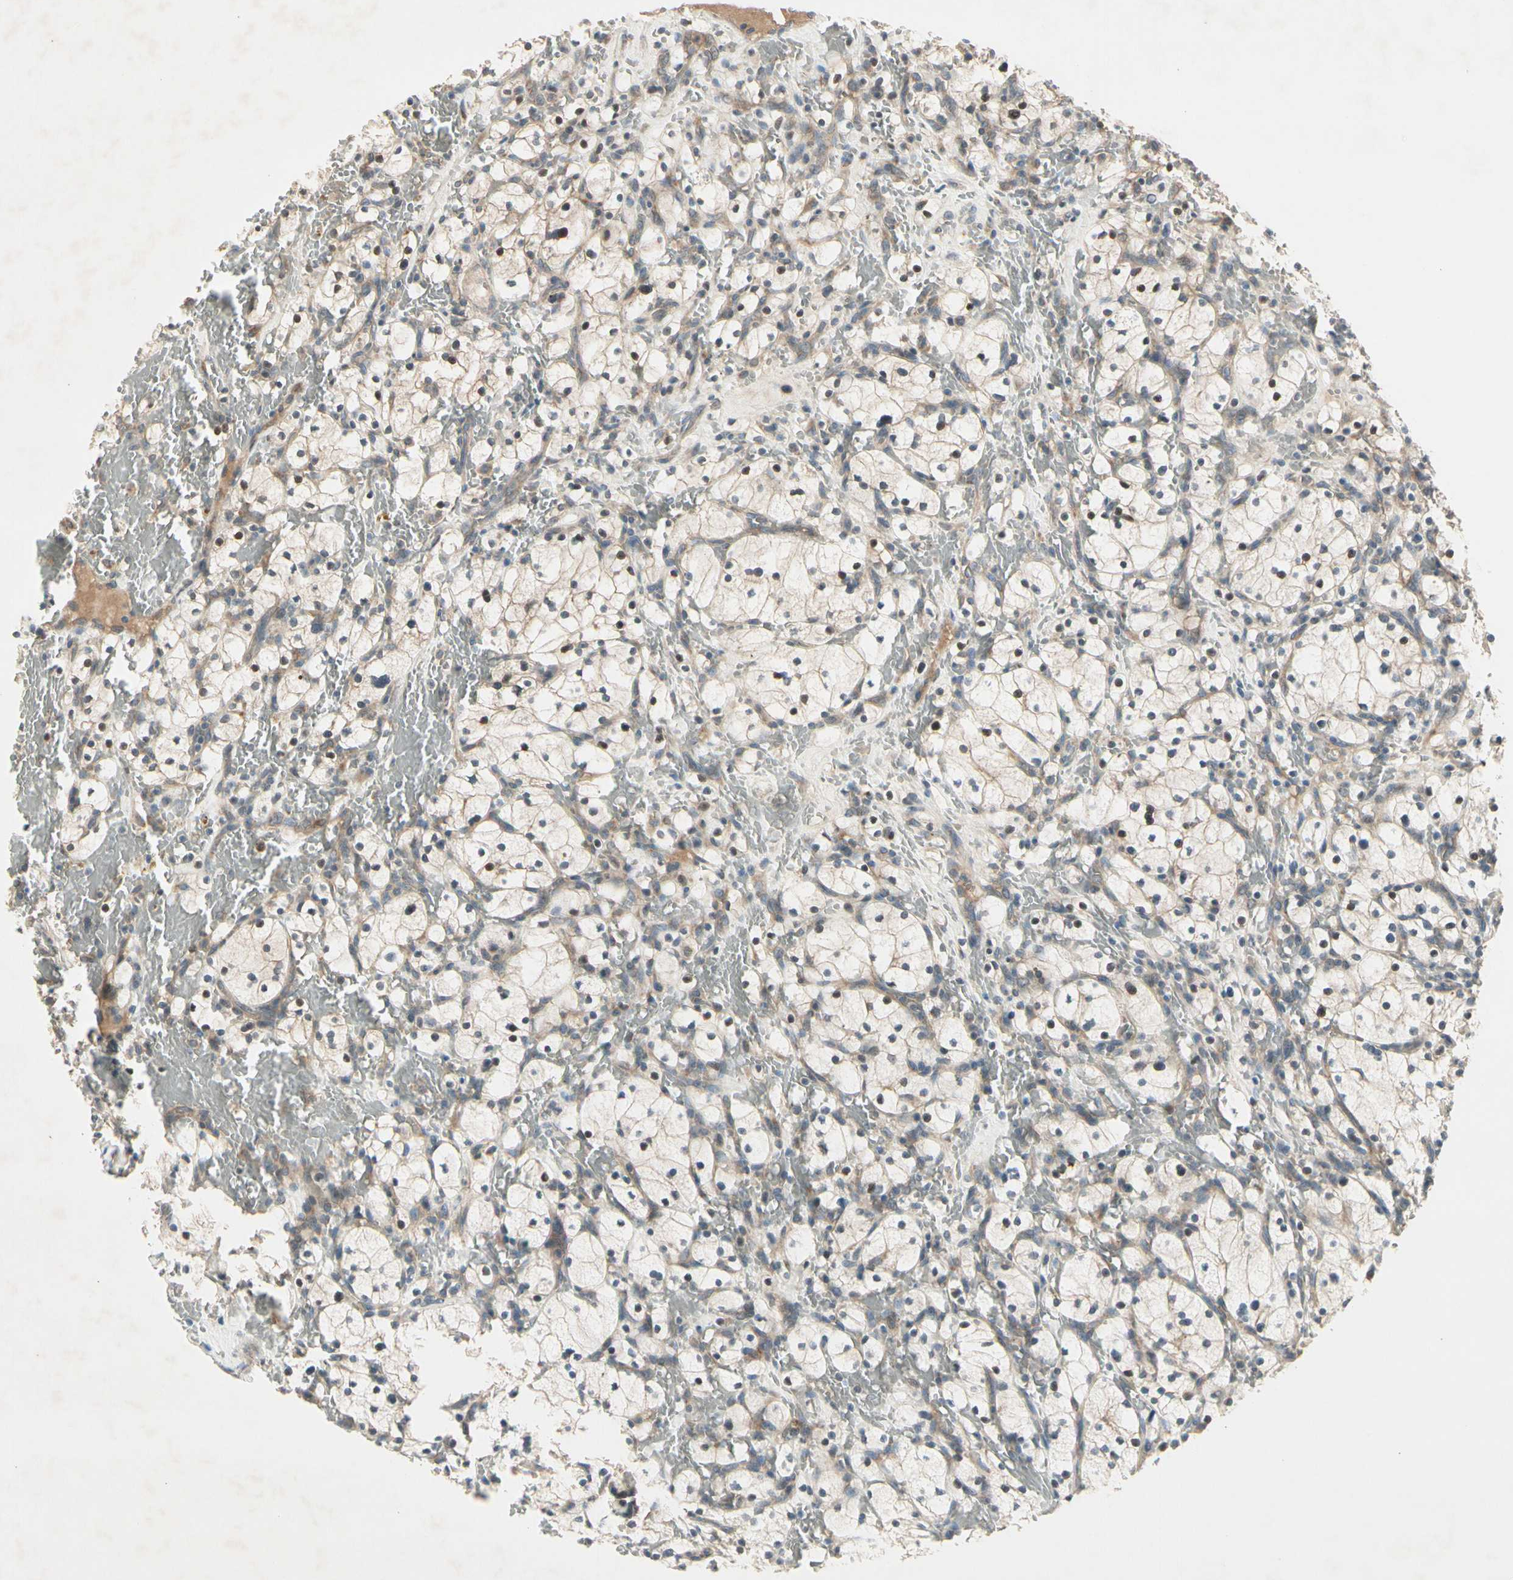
{"staining": {"intensity": "negative", "quantity": "none", "location": "none"}, "tissue": "renal cancer", "cell_type": "Tumor cells", "image_type": "cancer", "snomed": [{"axis": "morphology", "description": "Adenocarcinoma, NOS"}, {"axis": "topography", "description": "Kidney"}], "caption": "DAB (3,3'-diaminobenzidine) immunohistochemical staining of human renal cancer exhibits no significant positivity in tumor cells.", "gene": "FHDC1", "patient": {"sex": "female", "age": 83}}